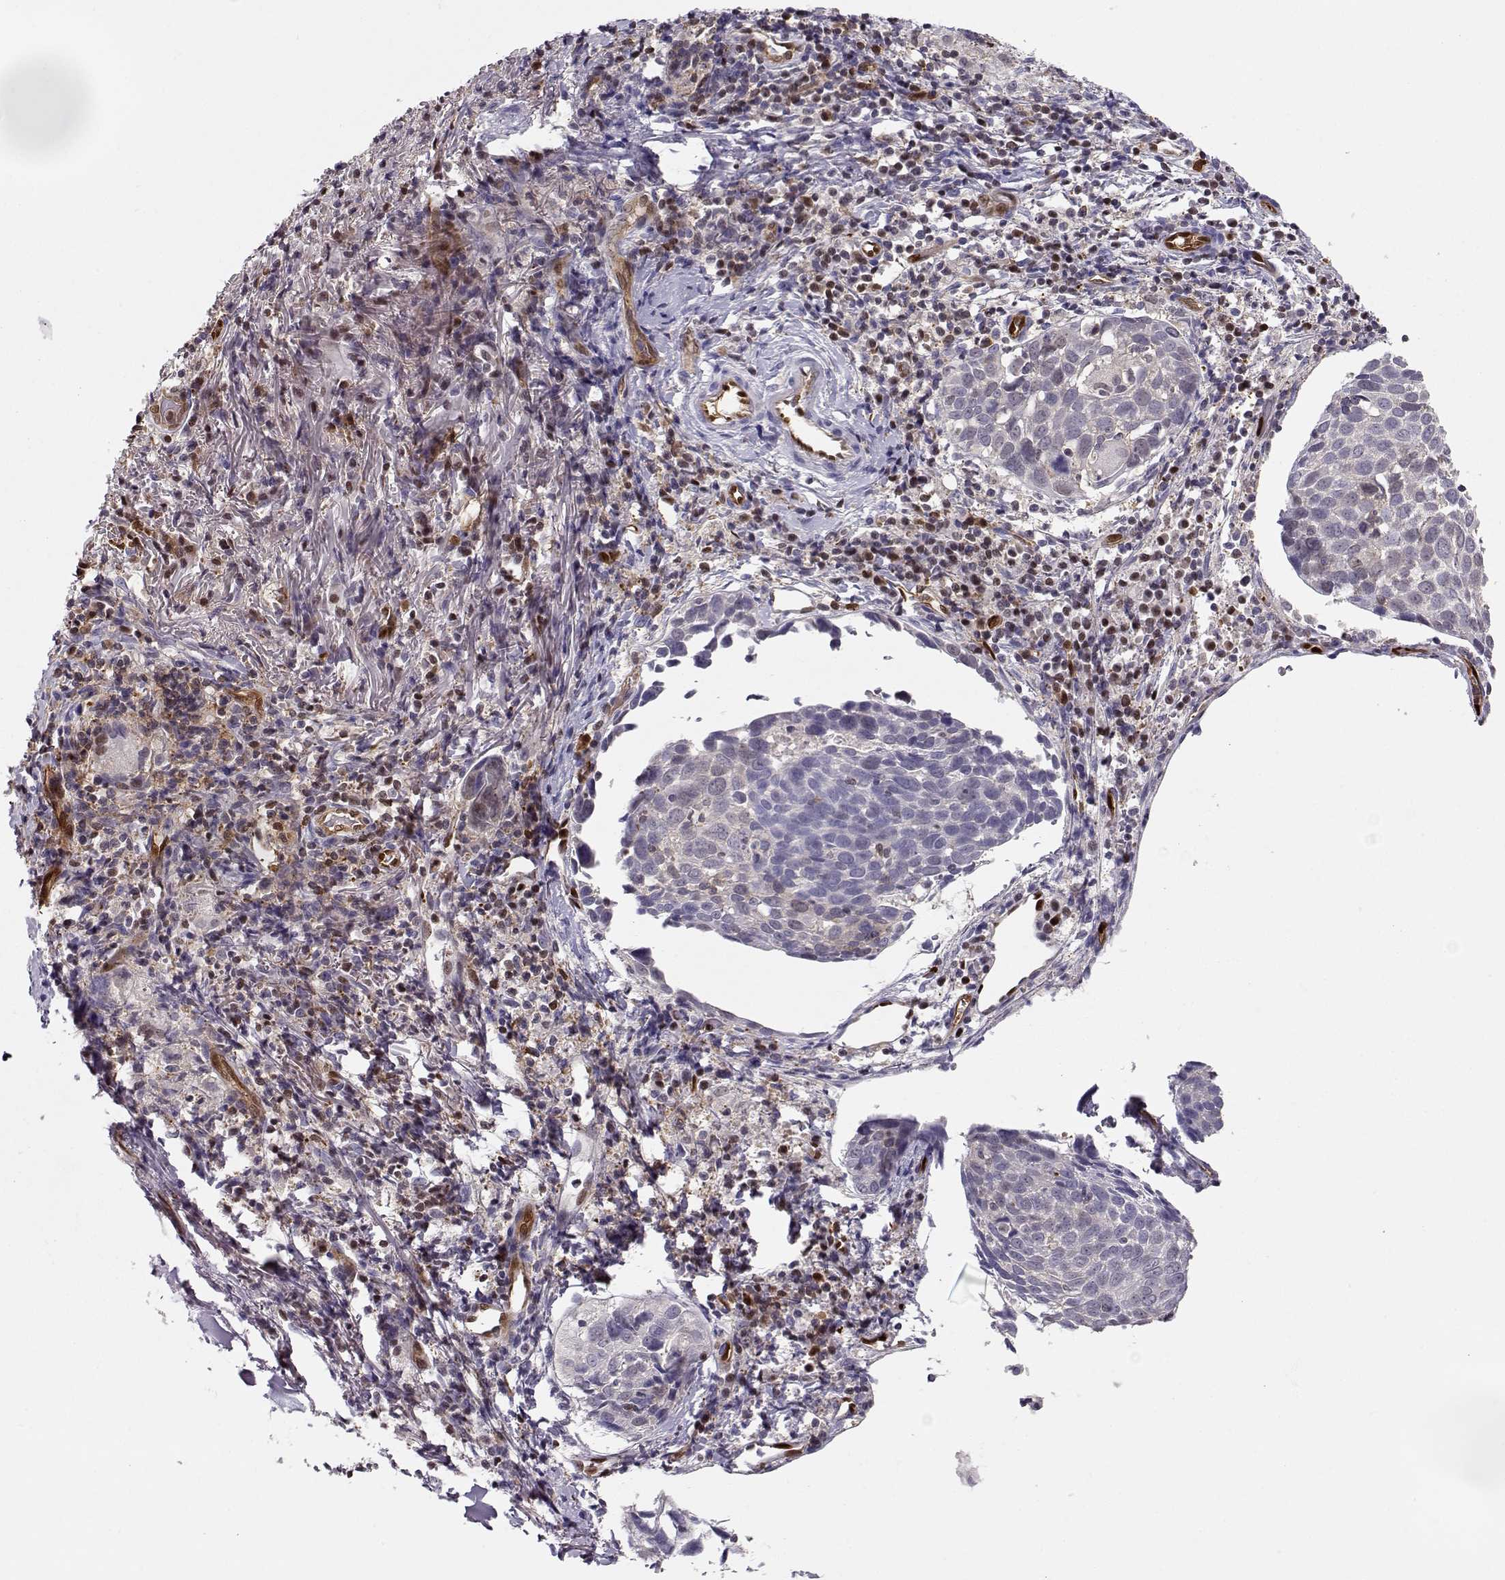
{"staining": {"intensity": "negative", "quantity": "none", "location": "none"}, "tissue": "lung cancer", "cell_type": "Tumor cells", "image_type": "cancer", "snomed": [{"axis": "morphology", "description": "Squamous cell carcinoma, NOS"}, {"axis": "topography", "description": "Lung"}], "caption": "The immunohistochemistry (IHC) histopathology image has no significant positivity in tumor cells of squamous cell carcinoma (lung) tissue.", "gene": "PNP", "patient": {"sex": "male", "age": 57}}